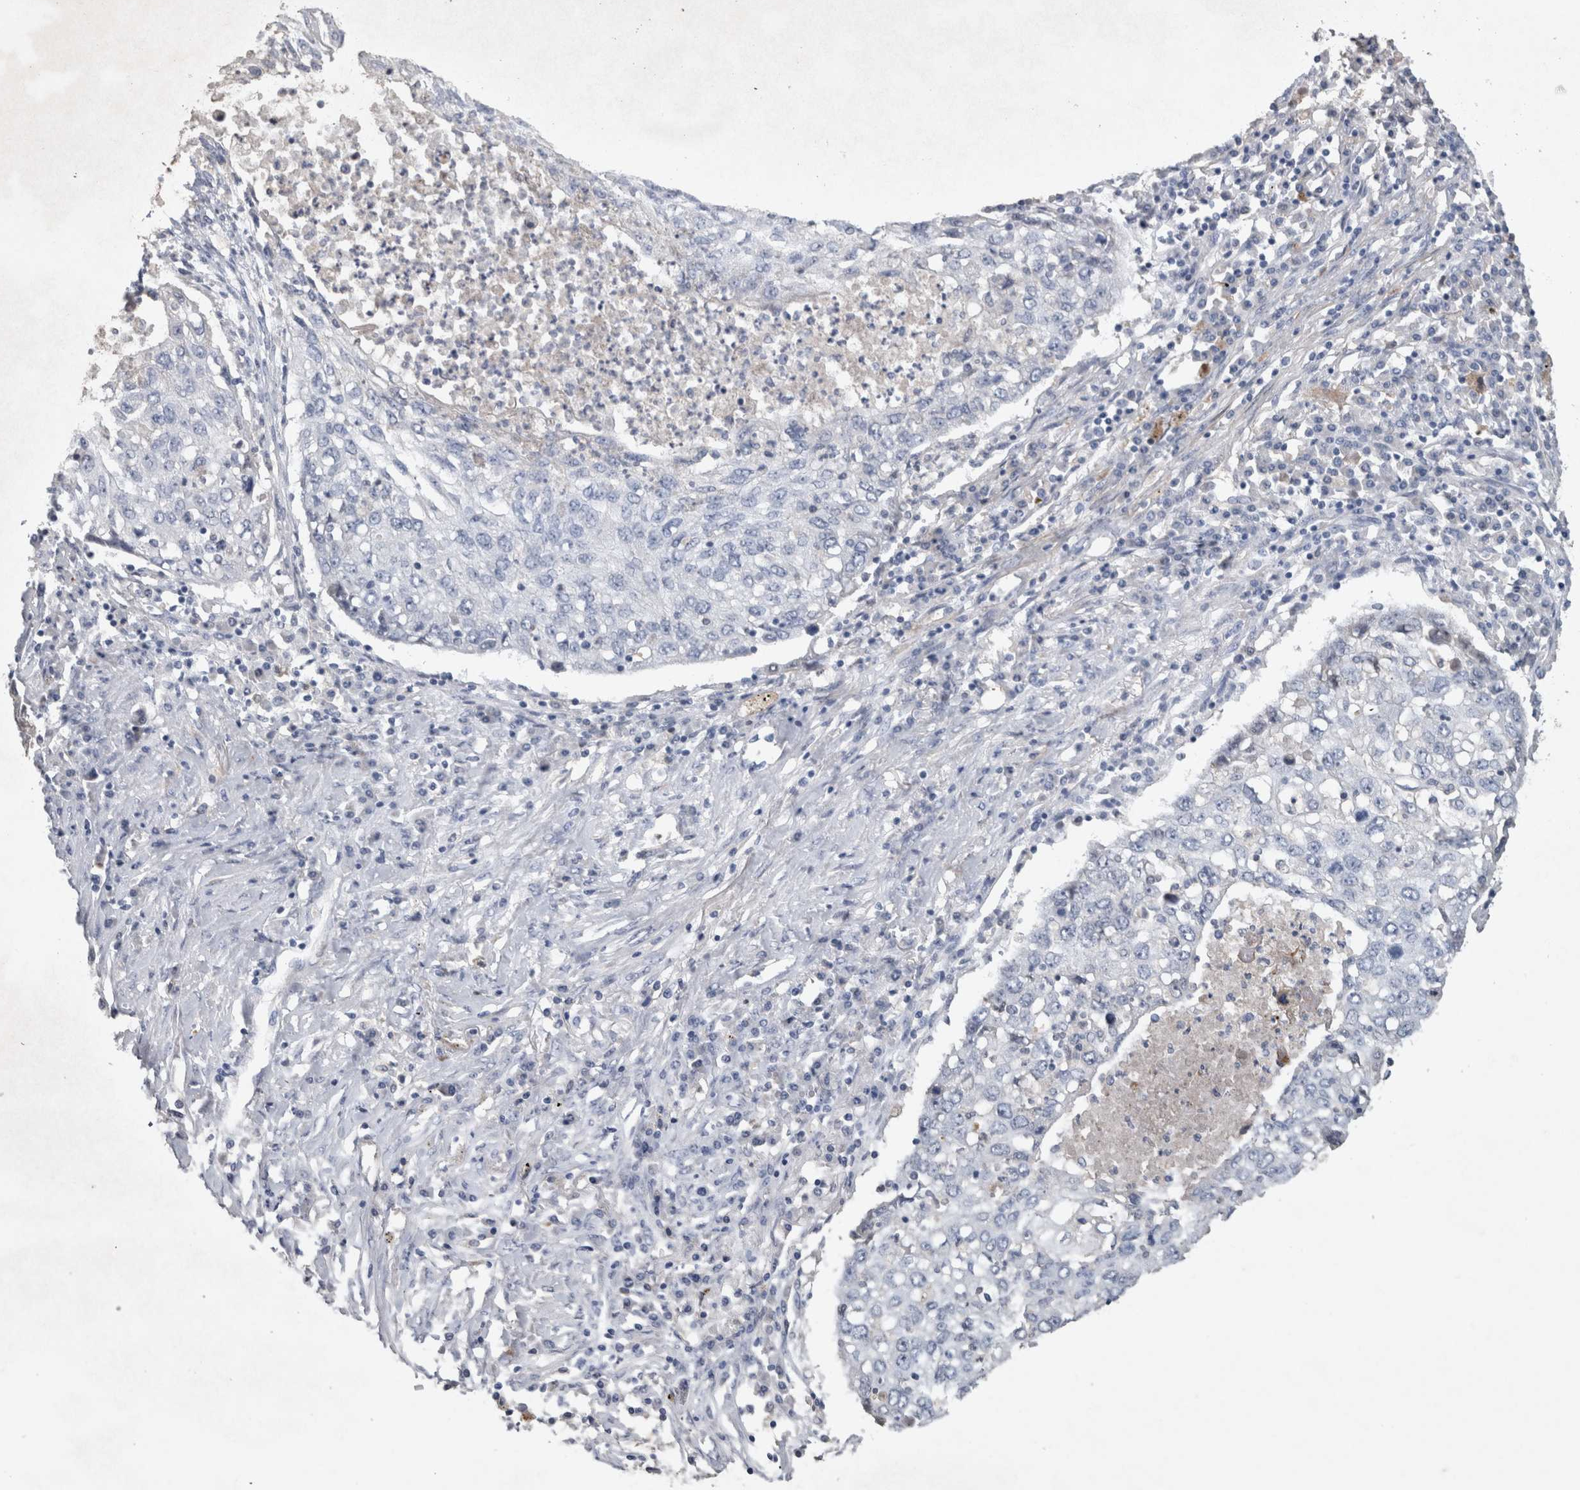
{"staining": {"intensity": "negative", "quantity": "none", "location": "none"}, "tissue": "lung cancer", "cell_type": "Tumor cells", "image_type": "cancer", "snomed": [{"axis": "morphology", "description": "Squamous cell carcinoma, NOS"}, {"axis": "topography", "description": "Lung"}], "caption": "The histopathology image reveals no significant expression in tumor cells of lung cancer (squamous cell carcinoma). (Brightfield microscopy of DAB immunohistochemistry at high magnification).", "gene": "HEXD", "patient": {"sex": "female", "age": 63}}